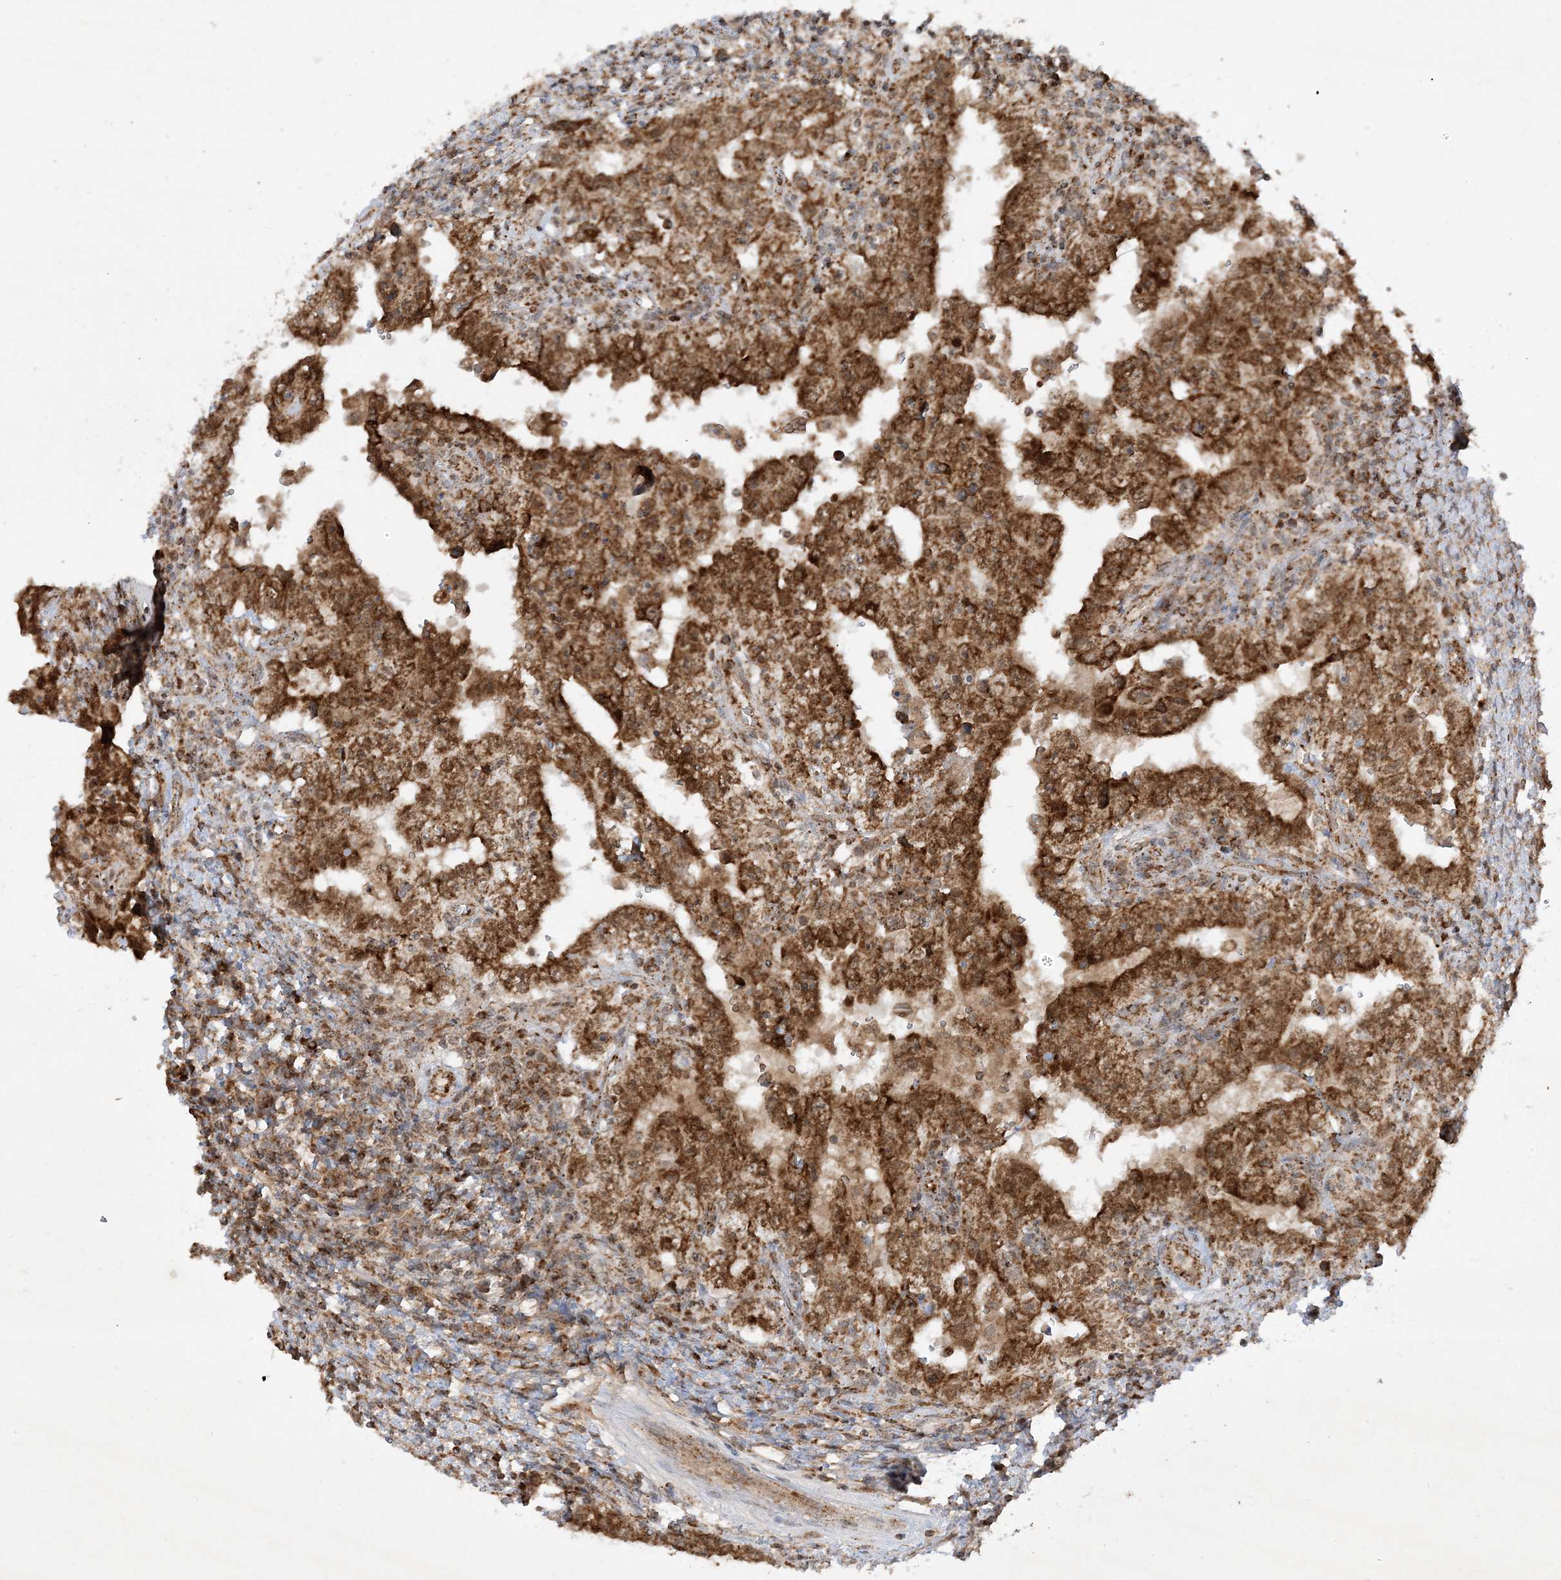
{"staining": {"intensity": "strong", "quantity": ">75%", "location": "cytoplasmic/membranous"}, "tissue": "testis cancer", "cell_type": "Tumor cells", "image_type": "cancer", "snomed": [{"axis": "morphology", "description": "Carcinoma, Embryonal, NOS"}, {"axis": "topography", "description": "Testis"}], "caption": "Testis embryonal carcinoma stained with a brown dye demonstrates strong cytoplasmic/membranous positive positivity in approximately >75% of tumor cells.", "gene": "NDUFAF3", "patient": {"sex": "male", "age": 26}}